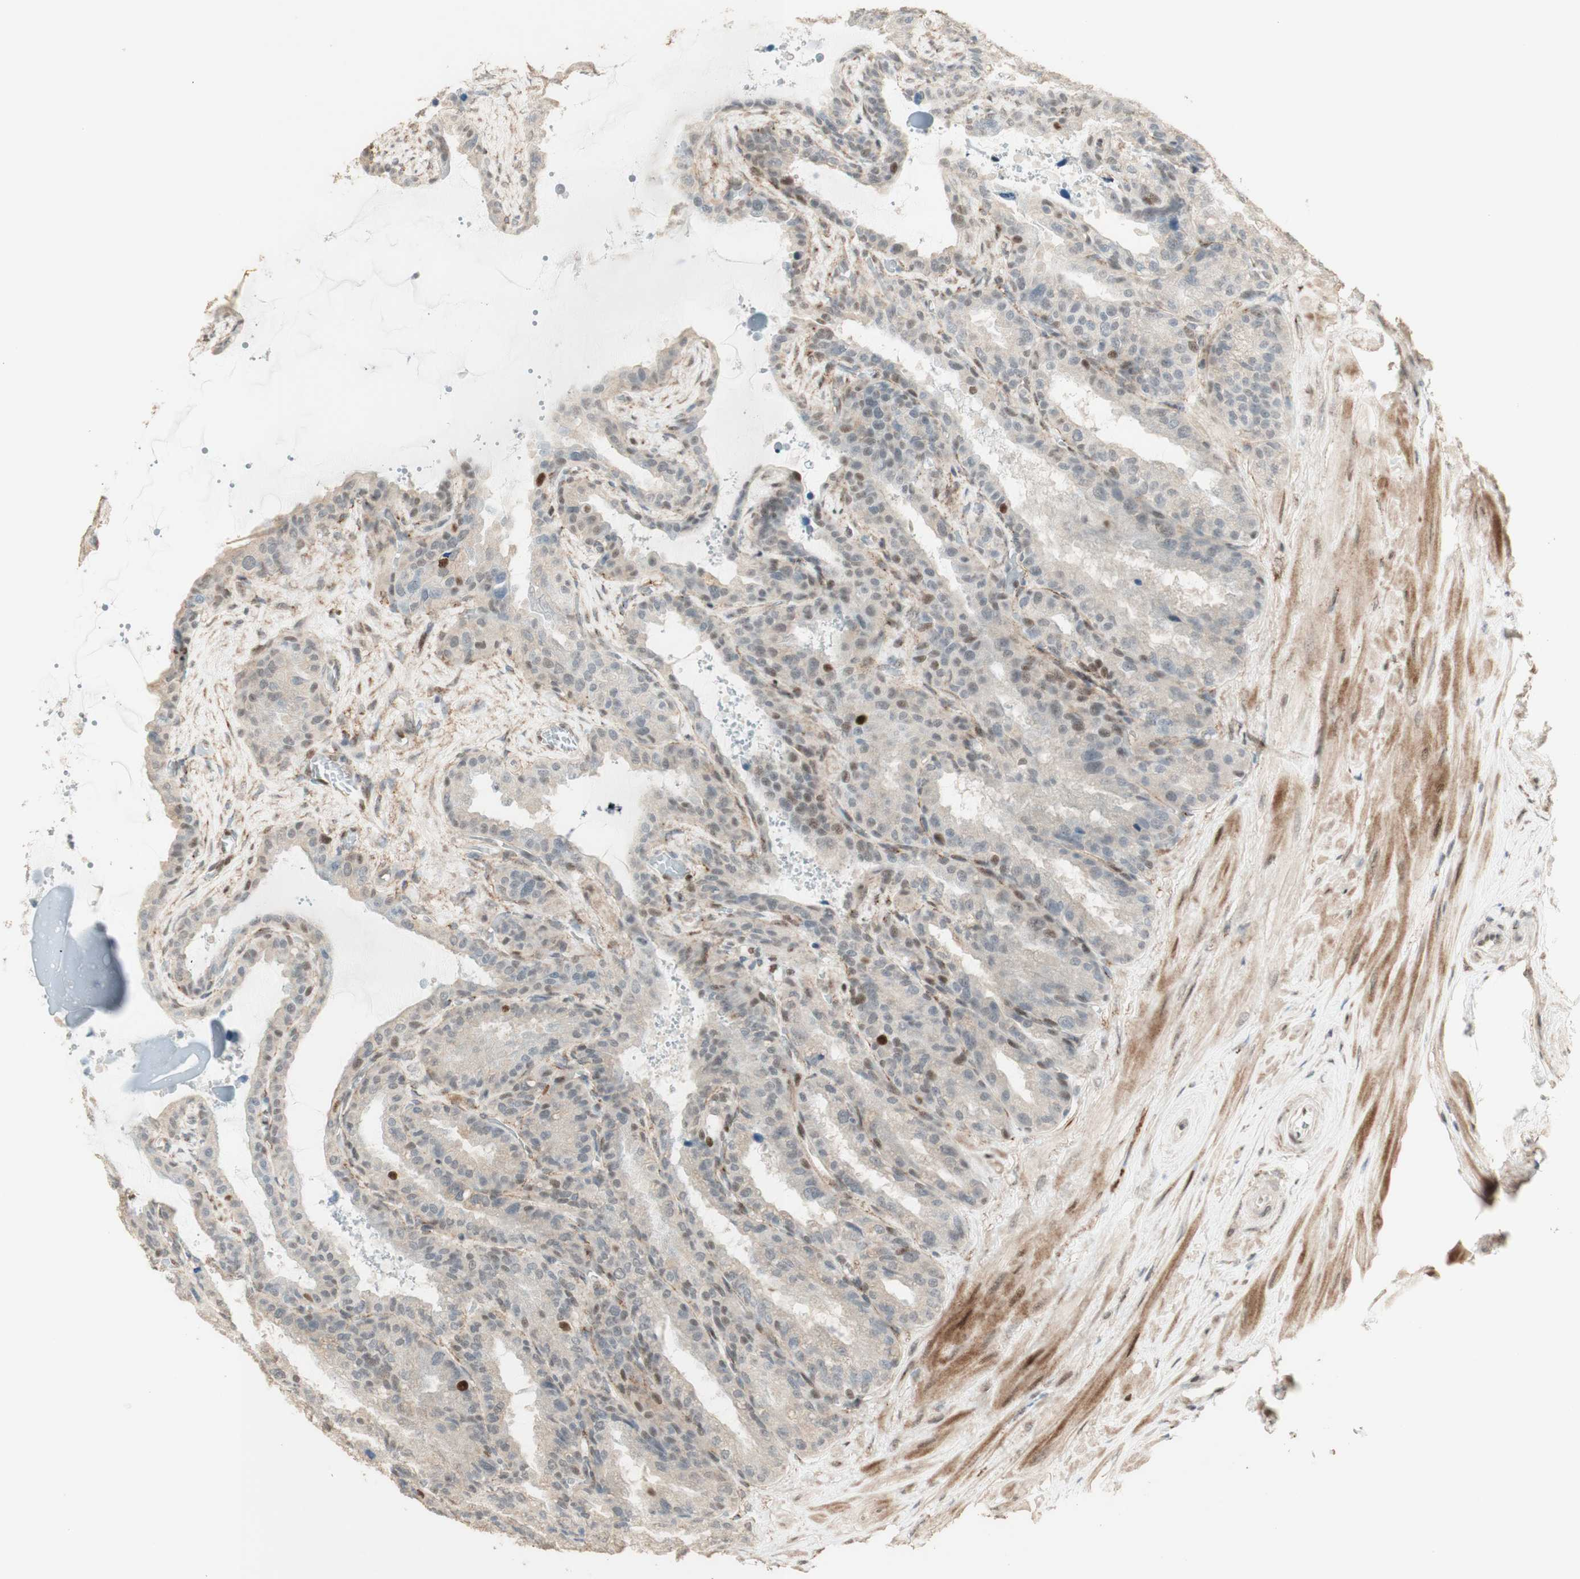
{"staining": {"intensity": "moderate", "quantity": "<25%", "location": "nuclear"}, "tissue": "seminal vesicle", "cell_type": "Glandular cells", "image_type": "normal", "snomed": [{"axis": "morphology", "description": "Normal tissue, NOS"}, {"axis": "topography", "description": "Seminal veicle"}], "caption": "IHC histopathology image of benign seminal vesicle stained for a protein (brown), which displays low levels of moderate nuclear expression in about <25% of glandular cells.", "gene": "FOXP1", "patient": {"sex": "male", "age": 46}}